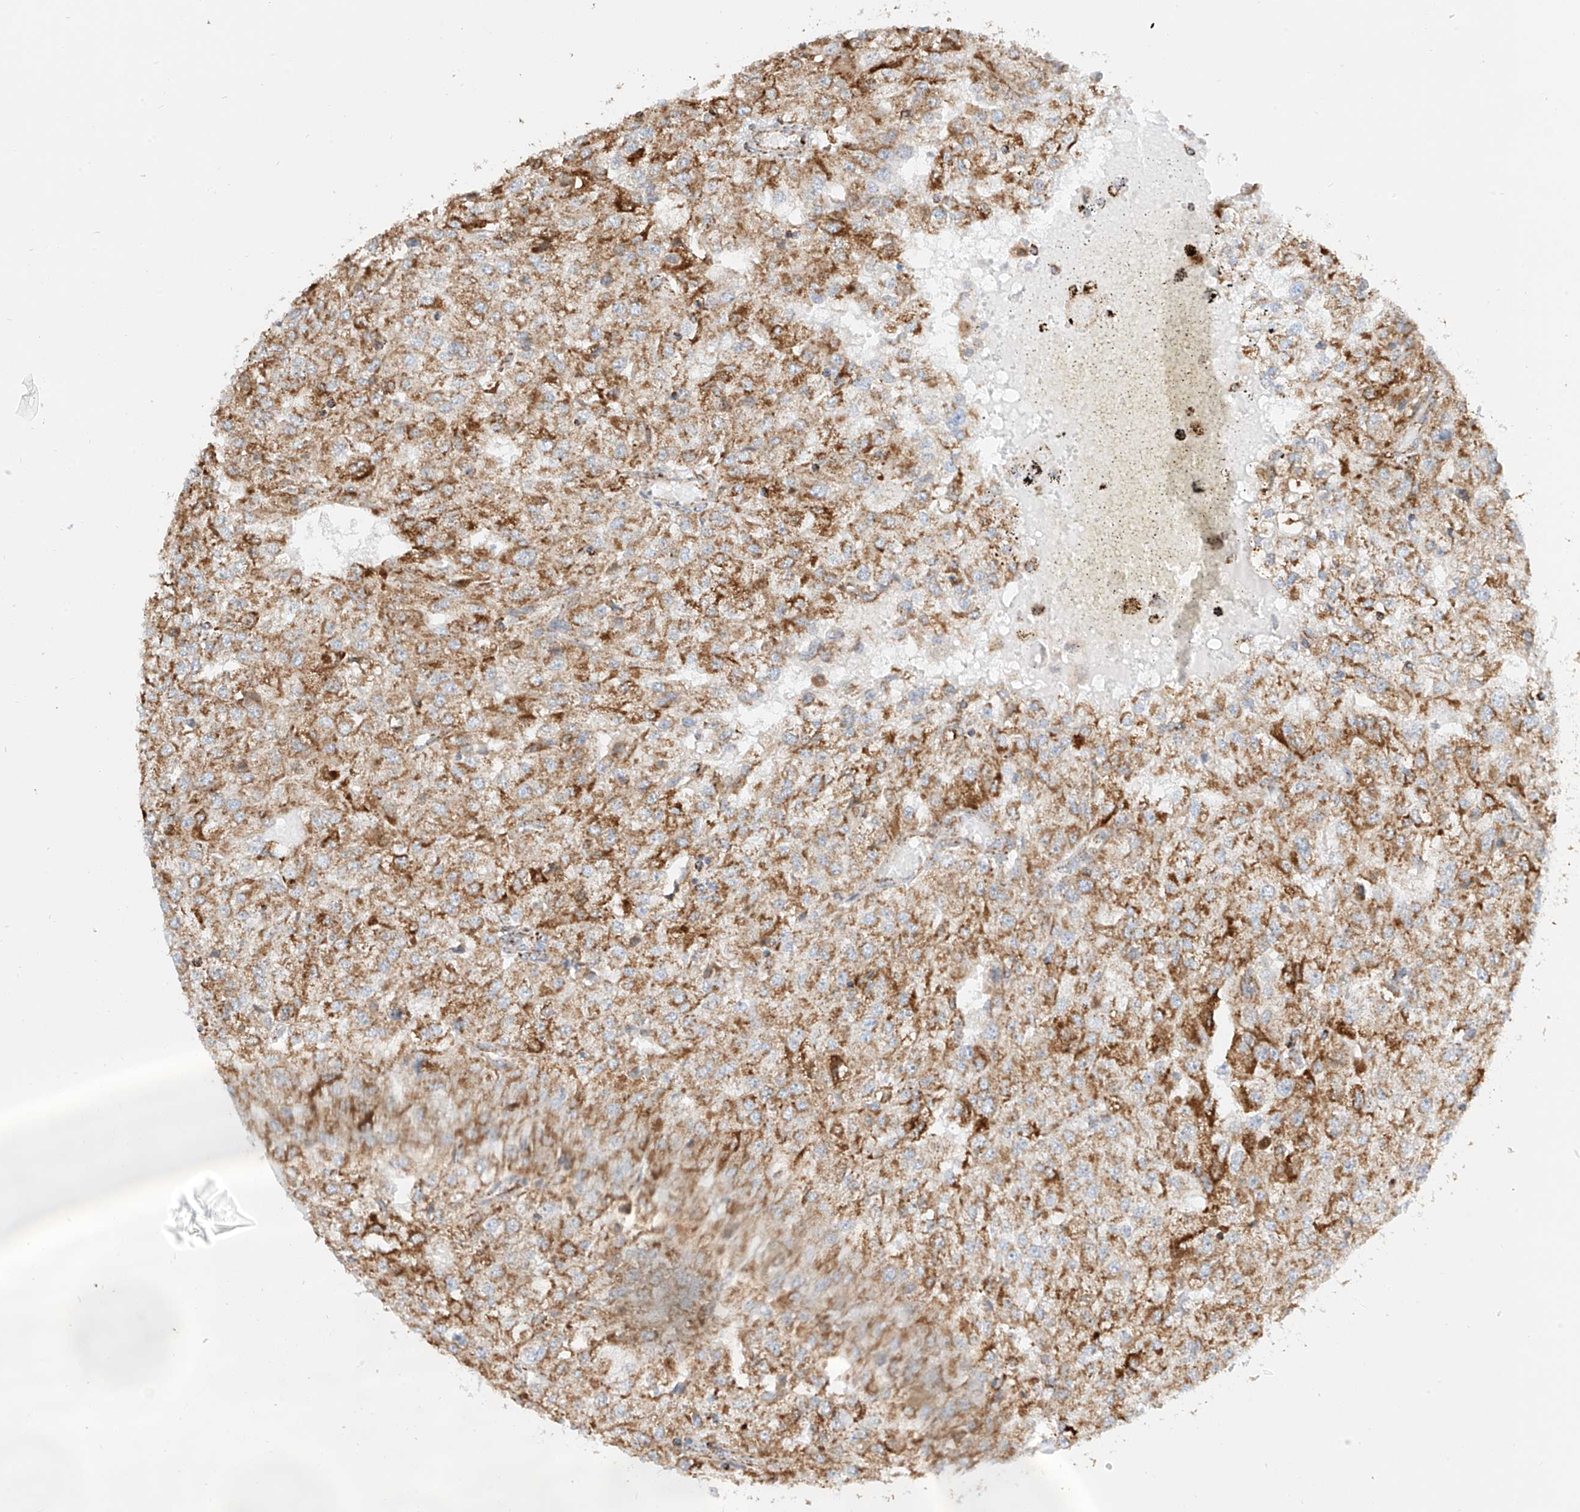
{"staining": {"intensity": "moderate", "quantity": ">75%", "location": "cytoplasmic/membranous"}, "tissue": "renal cancer", "cell_type": "Tumor cells", "image_type": "cancer", "snomed": [{"axis": "morphology", "description": "Adenocarcinoma, NOS"}, {"axis": "topography", "description": "Kidney"}], "caption": "Protein analysis of renal adenocarcinoma tissue reveals moderate cytoplasmic/membranous staining in approximately >75% of tumor cells.", "gene": "PPA2", "patient": {"sex": "female", "age": 54}}